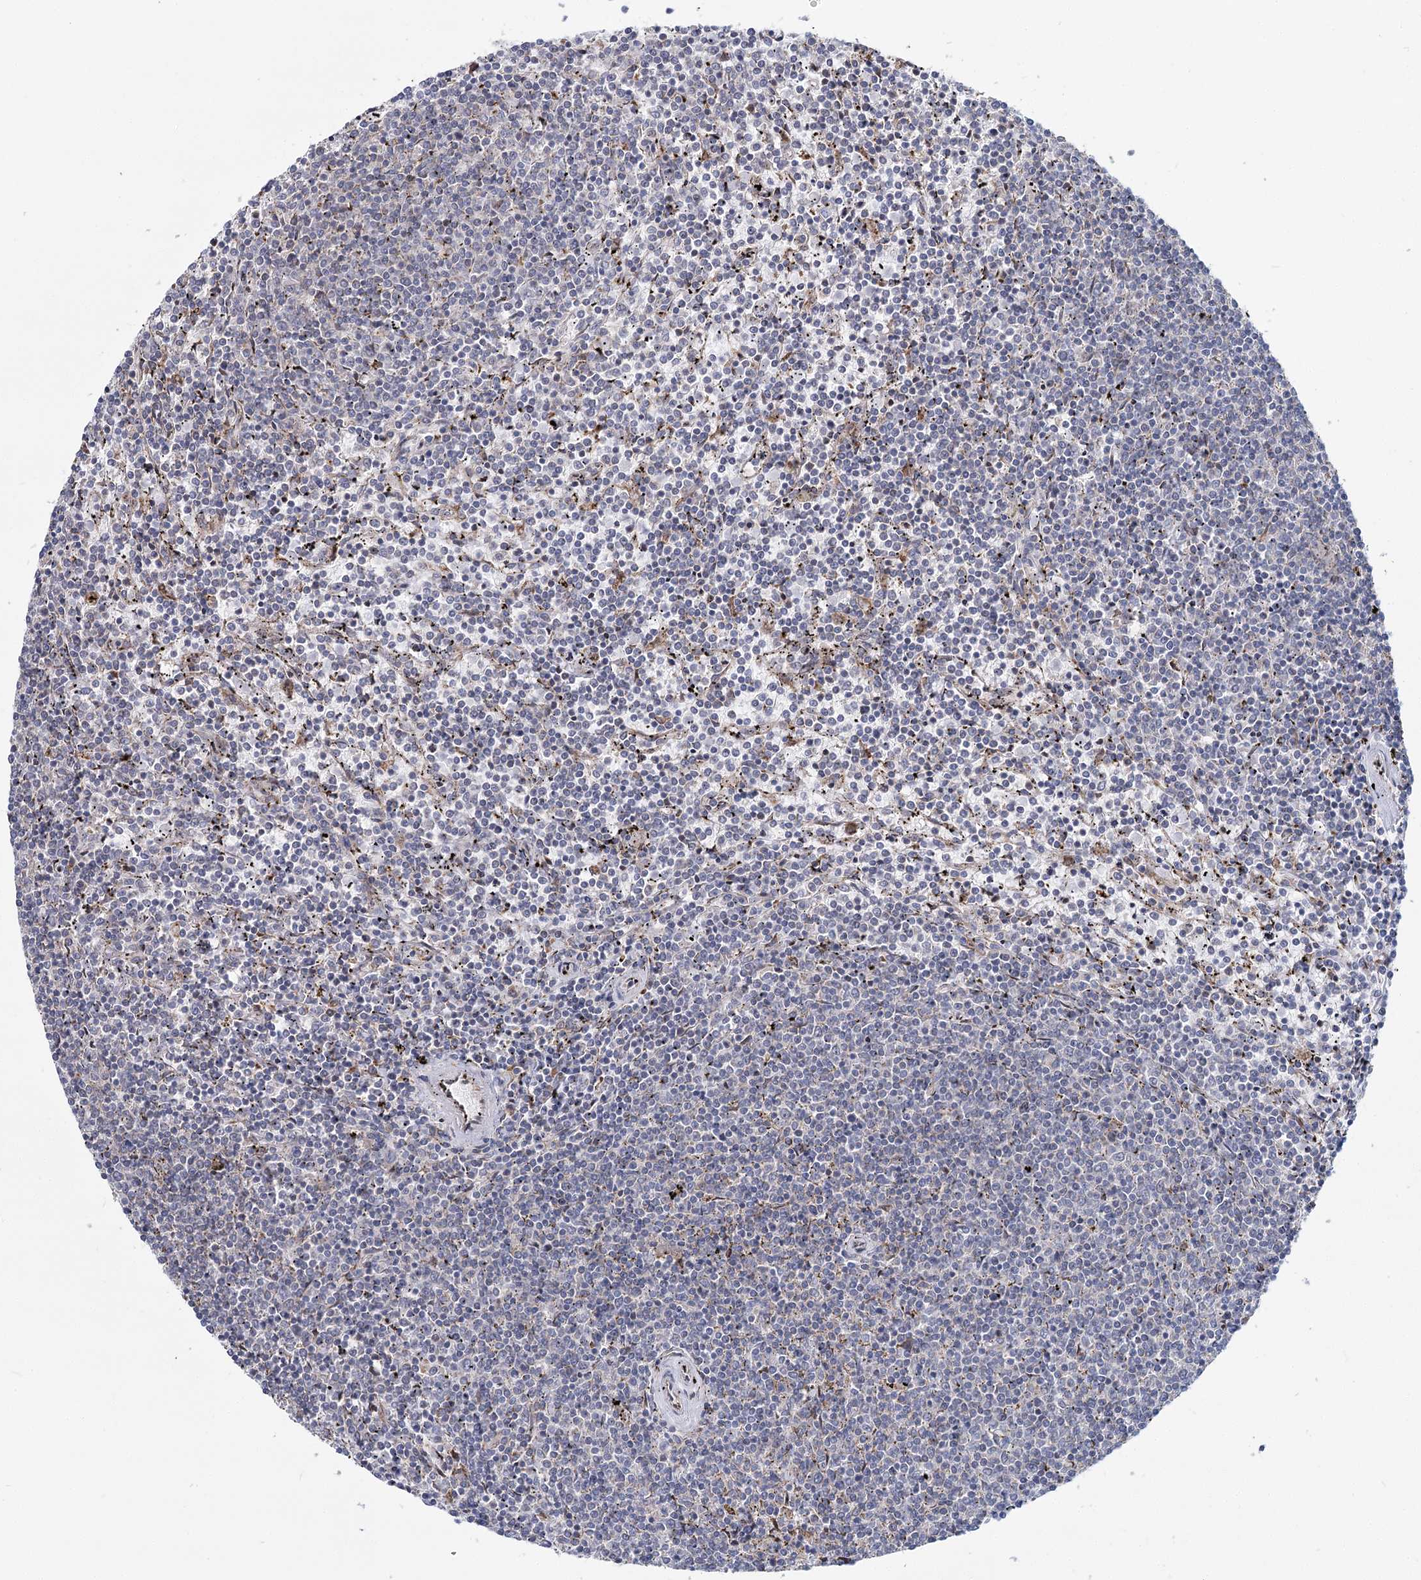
{"staining": {"intensity": "negative", "quantity": "none", "location": "none"}, "tissue": "lymphoma", "cell_type": "Tumor cells", "image_type": "cancer", "snomed": [{"axis": "morphology", "description": "Malignant lymphoma, non-Hodgkin's type, Low grade"}, {"axis": "topography", "description": "Spleen"}], "caption": "Immunohistochemistry (IHC) of human lymphoma reveals no positivity in tumor cells.", "gene": "CPLANE1", "patient": {"sex": "female", "age": 50}}